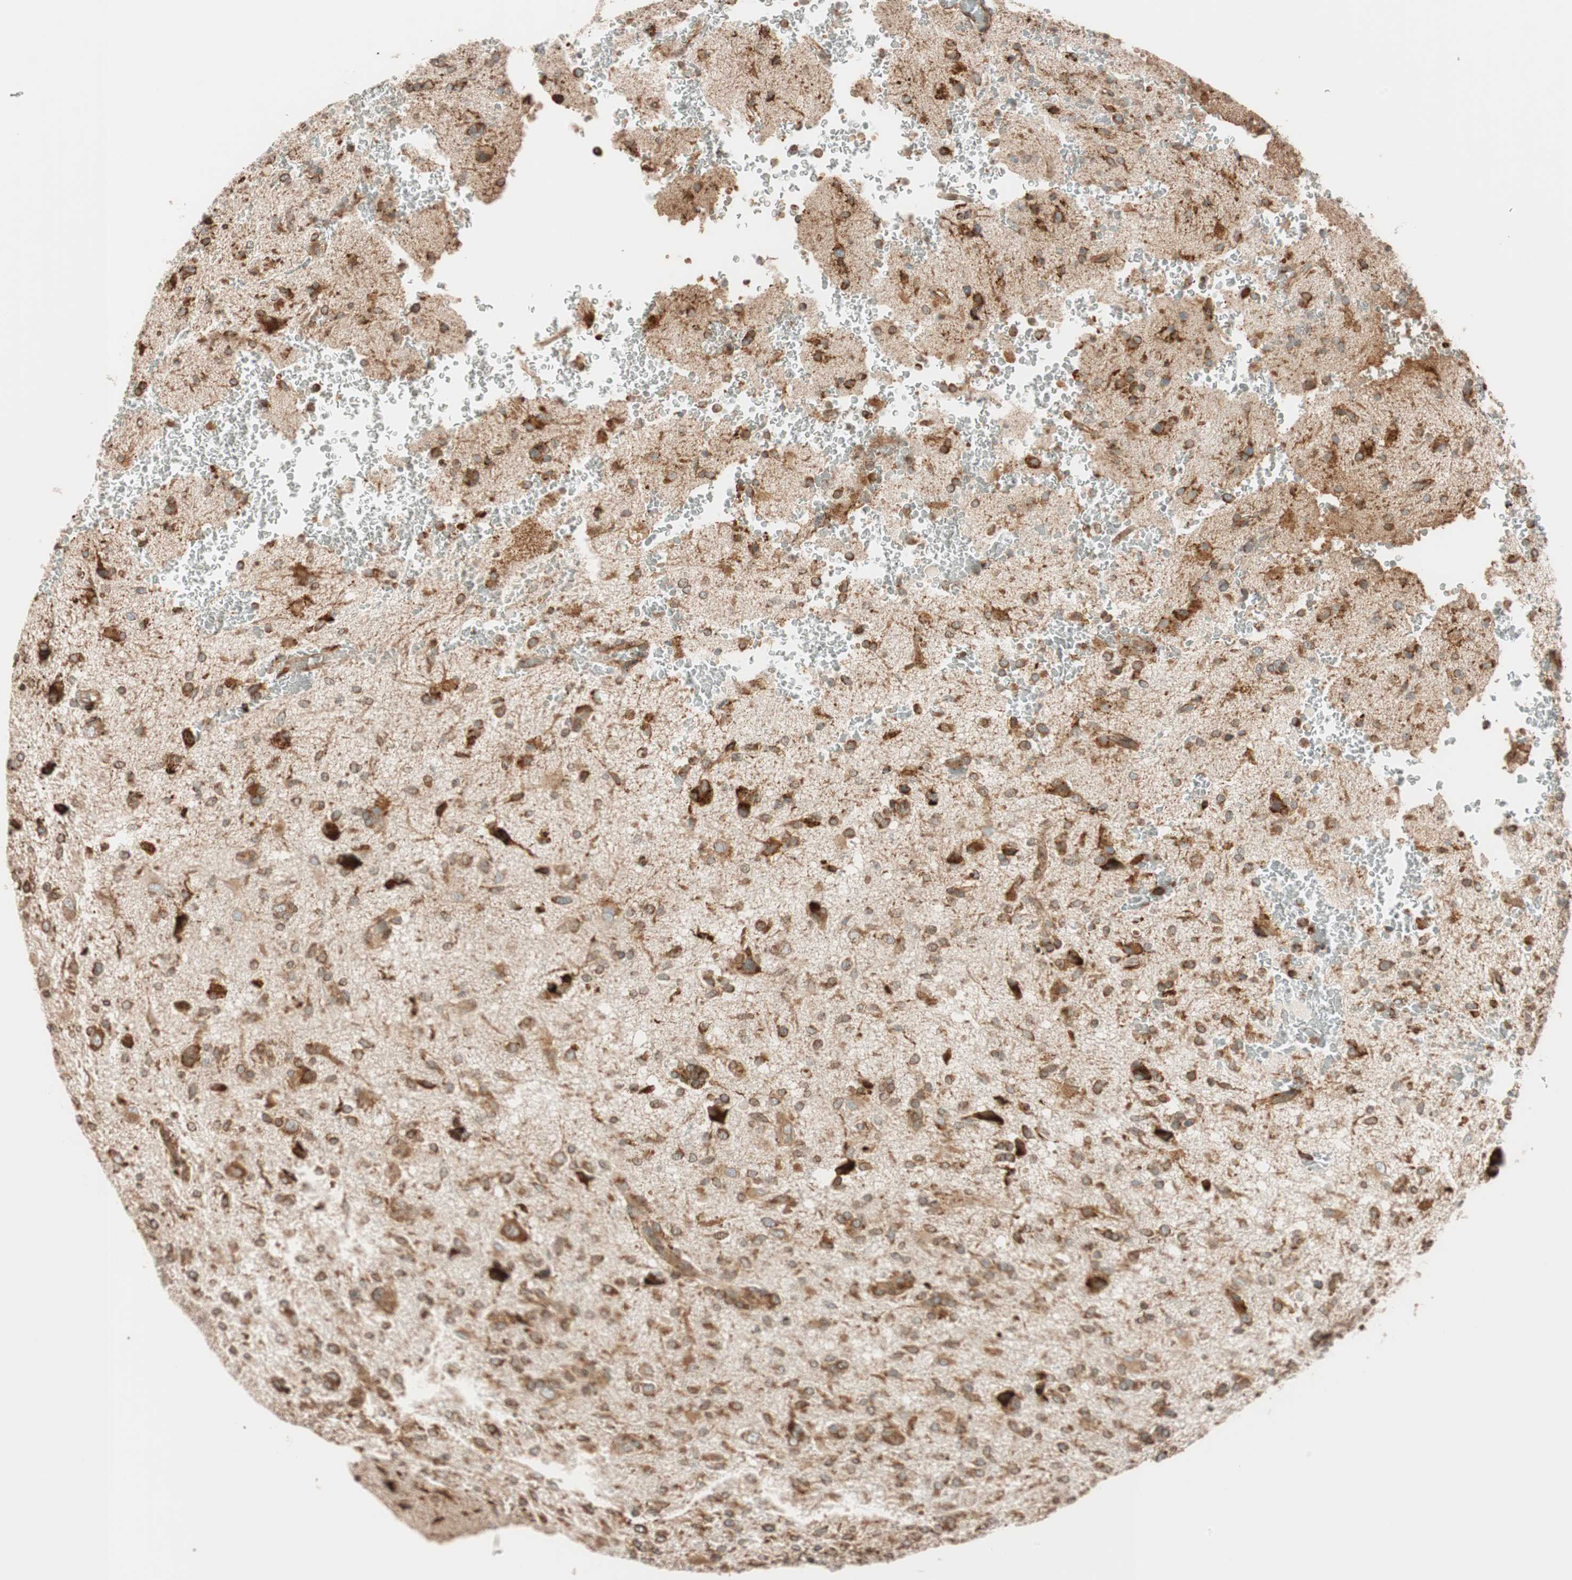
{"staining": {"intensity": "moderate", "quantity": ">75%", "location": "cytoplasmic/membranous"}, "tissue": "glioma", "cell_type": "Tumor cells", "image_type": "cancer", "snomed": [{"axis": "morphology", "description": "Glioma, malignant, High grade"}, {"axis": "topography", "description": "Brain"}], "caption": "The micrograph displays a brown stain indicating the presence of a protein in the cytoplasmic/membranous of tumor cells in glioma.", "gene": "PRKCSH", "patient": {"sex": "male", "age": 71}}